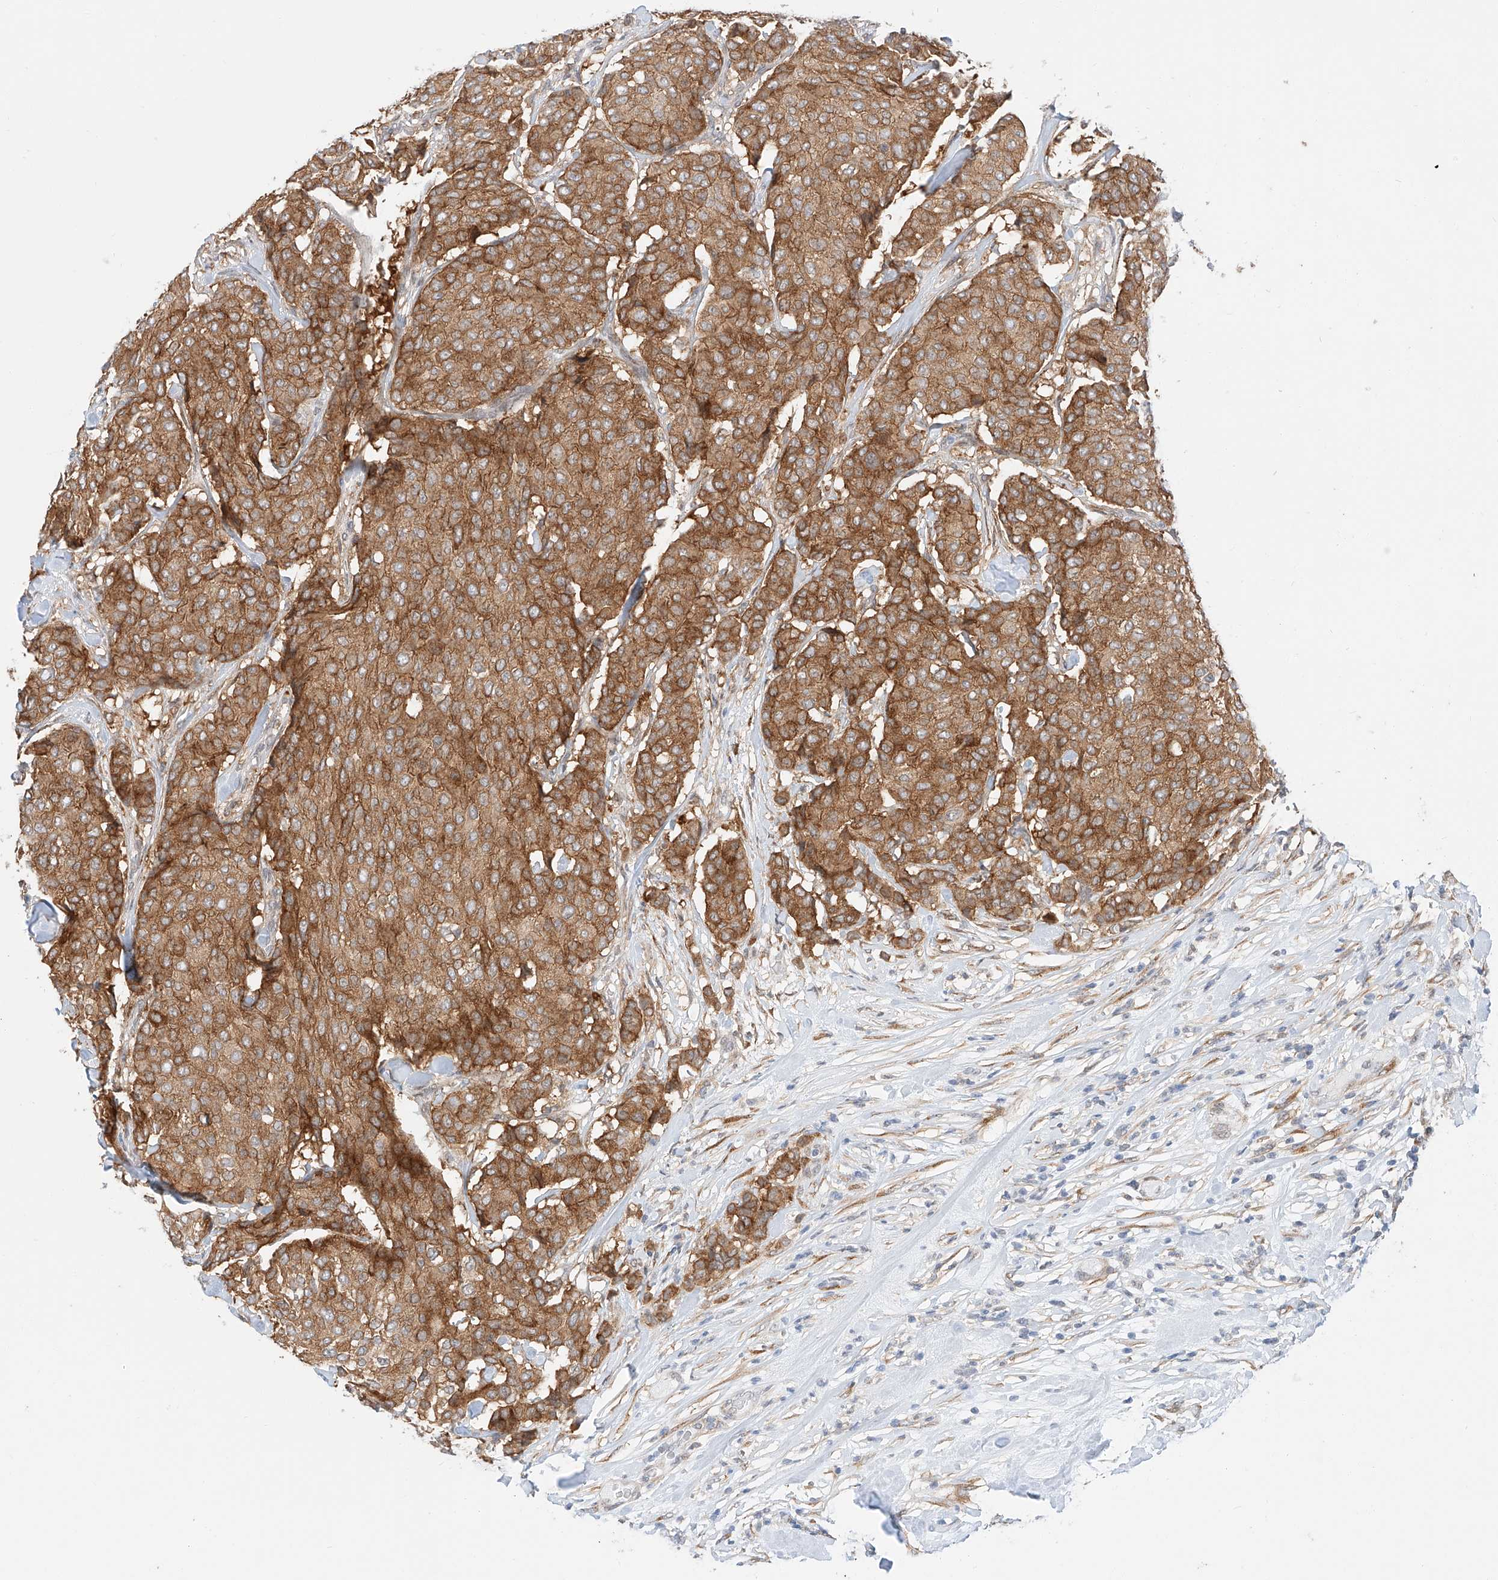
{"staining": {"intensity": "moderate", "quantity": ">75%", "location": "cytoplasmic/membranous"}, "tissue": "breast cancer", "cell_type": "Tumor cells", "image_type": "cancer", "snomed": [{"axis": "morphology", "description": "Duct carcinoma"}, {"axis": "topography", "description": "Breast"}], "caption": "Brown immunohistochemical staining in invasive ductal carcinoma (breast) shows moderate cytoplasmic/membranous staining in about >75% of tumor cells. The staining was performed using DAB (3,3'-diaminobenzidine), with brown indicating positive protein expression. Nuclei are stained blue with hematoxylin.", "gene": "CARMIL1", "patient": {"sex": "female", "age": 75}}